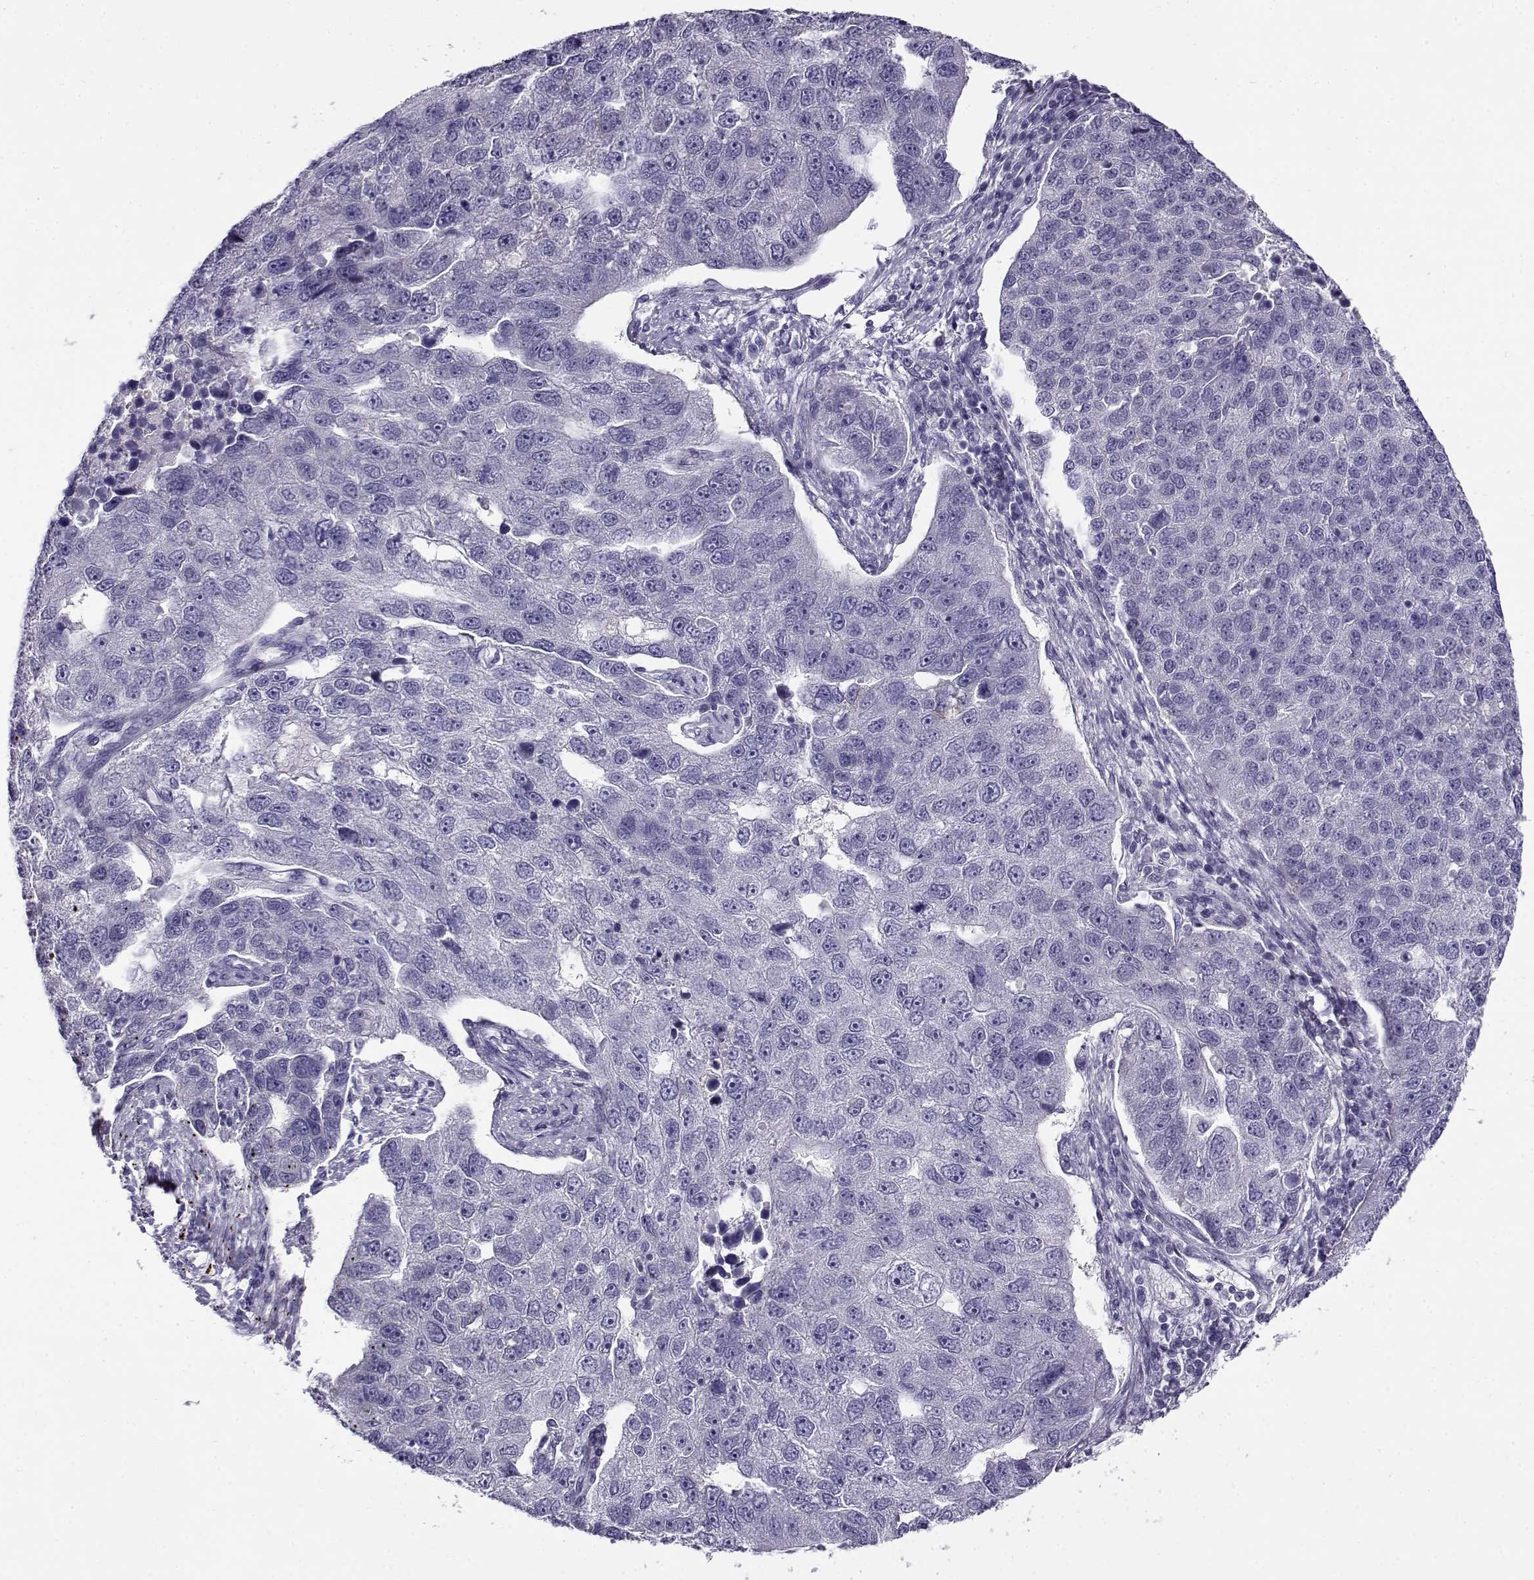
{"staining": {"intensity": "negative", "quantity": "none", "location": "none"}, "tissue": "pancreatic cancer", "cell_type": "Tumor cells", "image_type": "cancer", "snomed": [{"axis": "morphology", "description": "Adenocarcinoma, NOS"}, {"axis": "topography", "description": "Pancreas"}], "caption": "Adenocarcinoma (pancreatic) was stained to show a protein in brown. There is no significant expression in tumor cells.", "gene": "FEZF1", "patient": {"sex": "female", "age": 61}}